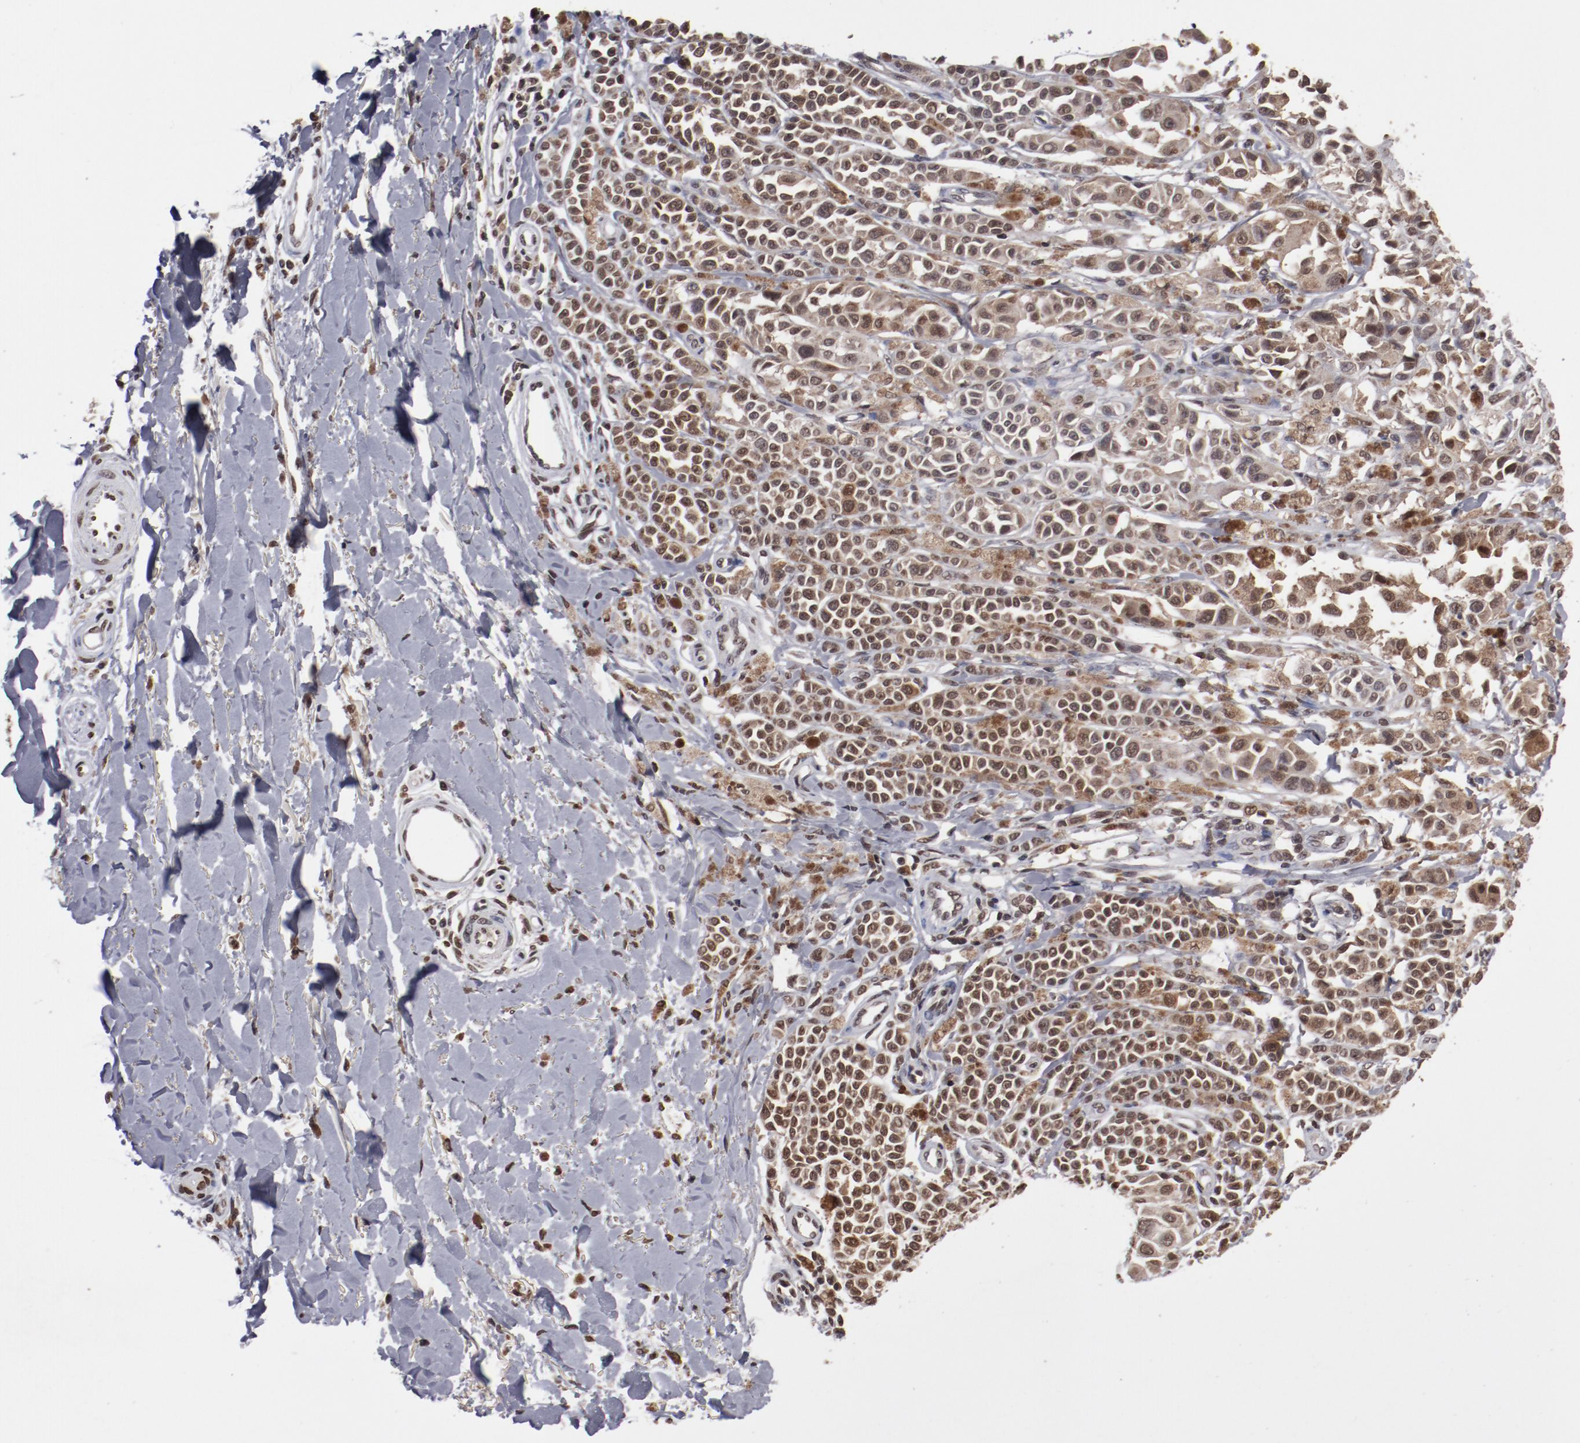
{"staining": {"intensity": "moderate", "quantity": ">75%", "location": "cytoplasmic/membranous,nuclear"}, "tissue": "melanoma", "cell_type": "Tumor cells", "image_type": "cancer", "snomed": [{"axis": "morphology", "description": "Malignant melanoma, NOS"}, {"axis": "topography", "description": "Skin"}], "caption": "Immunohistochemistry photomicrograph of malignant melanoma stained for a protein (brown), which demonstrates medium levels of moderate cytoplasmic/membranous and nuclear staining in about >75% of tumor cells.", "gene": "AKT1", "patient": {"sex": "female", "age": 38}}